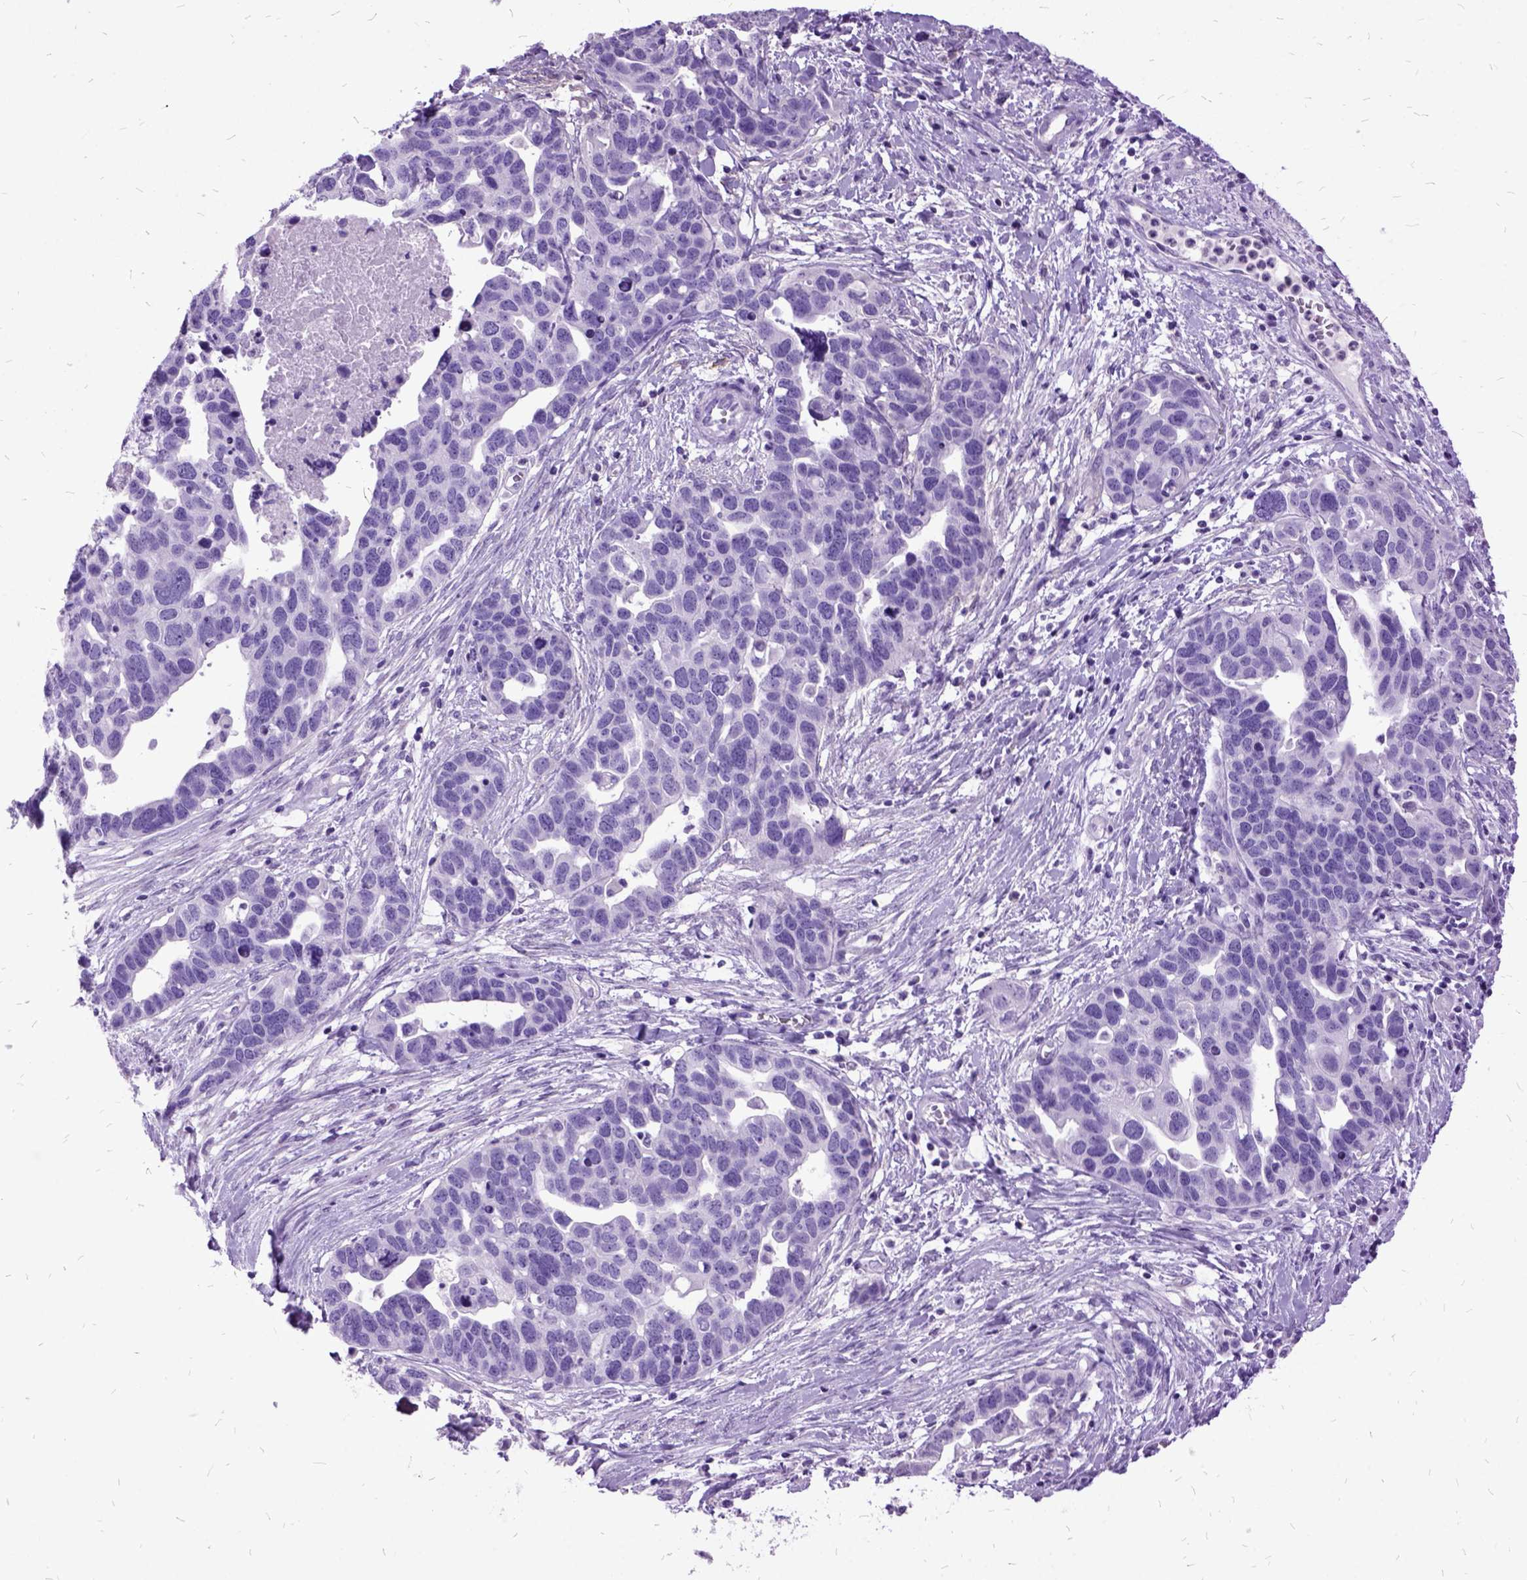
{"staining": {"intensity": "negative", "quantity": "none", "location": "none"}, "tissue": "ovarian cancer", "cell_type": "Tumor cells", "image_type": "cancer", "snomed": [{"axis": "morphology", "description": "Cystadenocarcinoma, serous, NOS"}, {"axis": "topography", "description": "Ovary"}], "caption": "Histopathology image shows no significant protein positivity in tumor cells of serous cystadenocarcinoma (ovarian). Brightfield microscopy of immunohistochemistry (IHC) stained with DAB (3,3'-diaminobenzidine) (brown) and hematoxylin (blue), captured at high magnification.", "gene": "MME", "patient": {"sex": "female", "age": 54}}